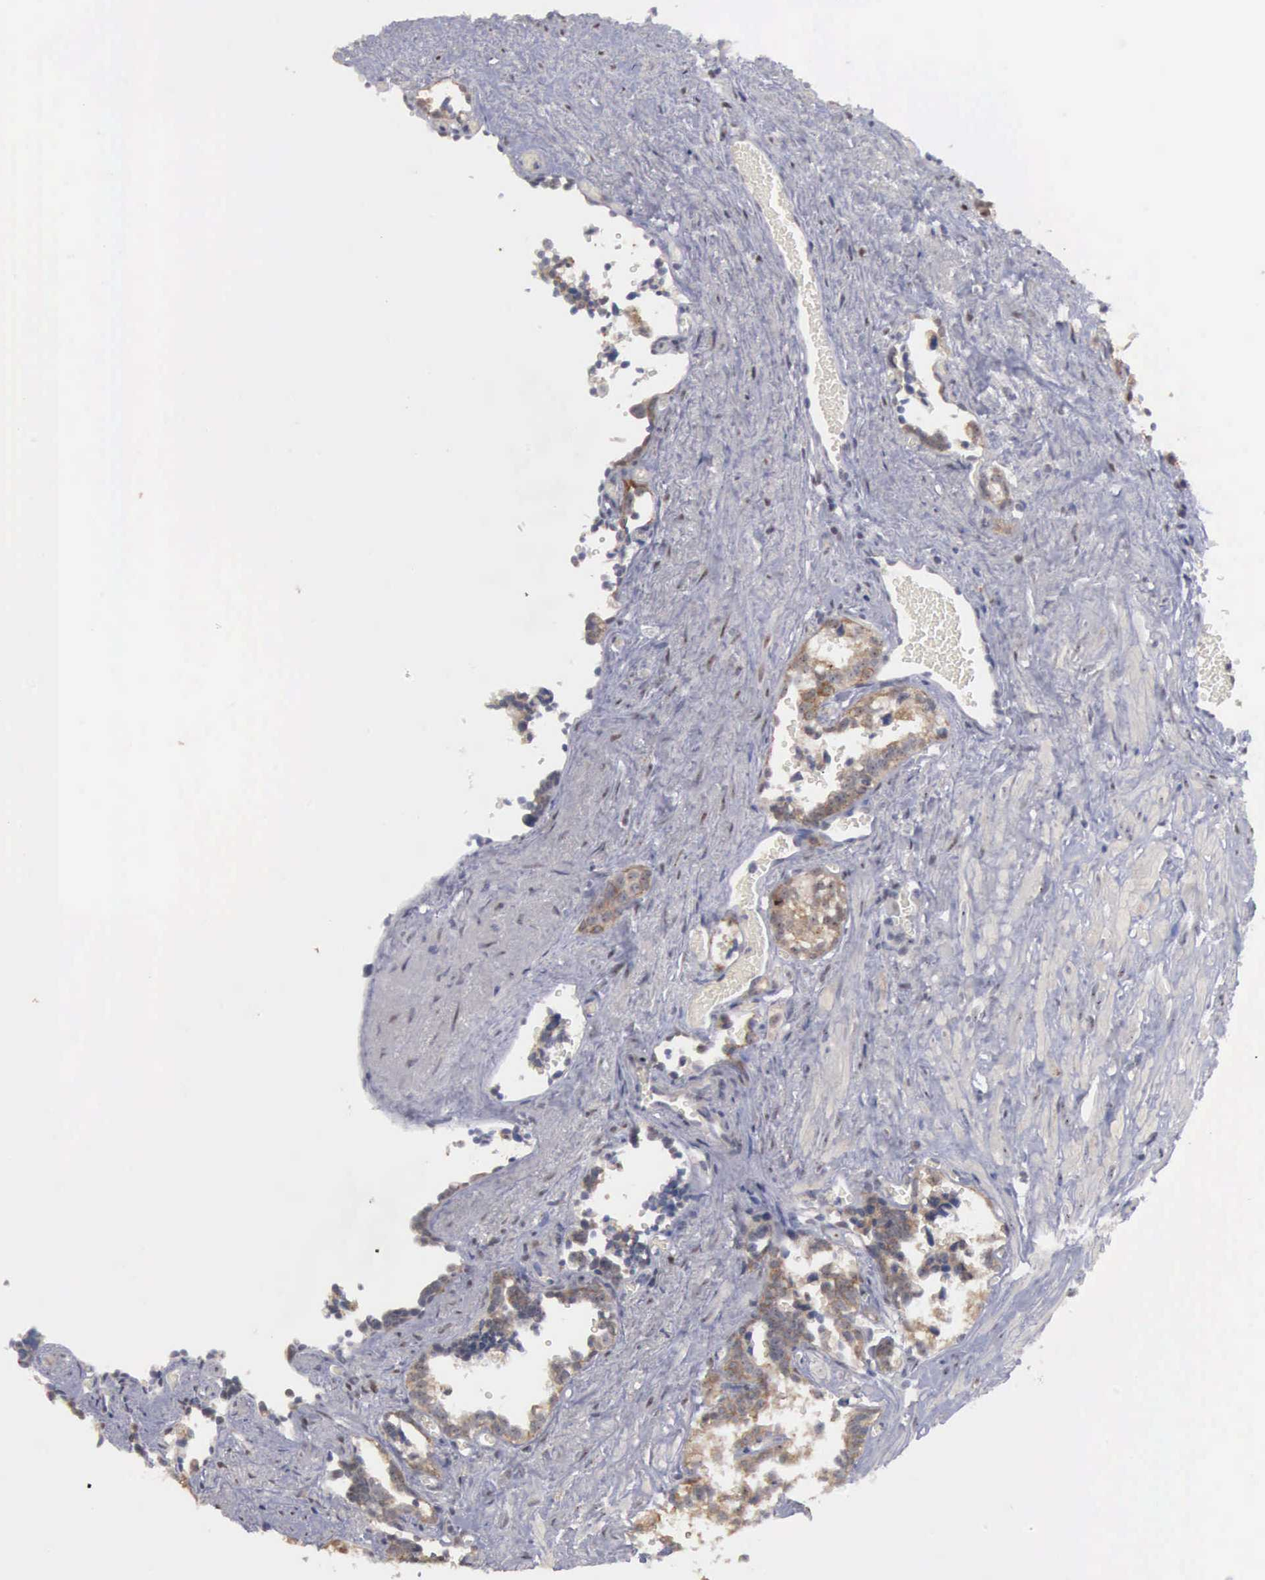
{"staining": {"intensity": "weak", "quantity": ">75%", "location": "cytoplasmic/membranous"}, "tissue": "seminal vesicle", "cell_type": "Glandular cells", "image_type": "normal", "snomed": [{"axis": "morphology", "description": "Normal tissue, NOS"}, {"axis": "topography", "description": "Seminal veicle"}], "caption": "IHC staining of normal seminal vesicle, which displays low levels of weak cytoplasmic/membranous staining in about >75% of glandular cells indicating weak cytoplasmic/membranous protein staining. The staining was performed using DAB (brown) for protein detection and nuclei were counterstained in hematoxylin (blue).", "gene": "AMN", "patient": {"sex": "male", "age": 60}}